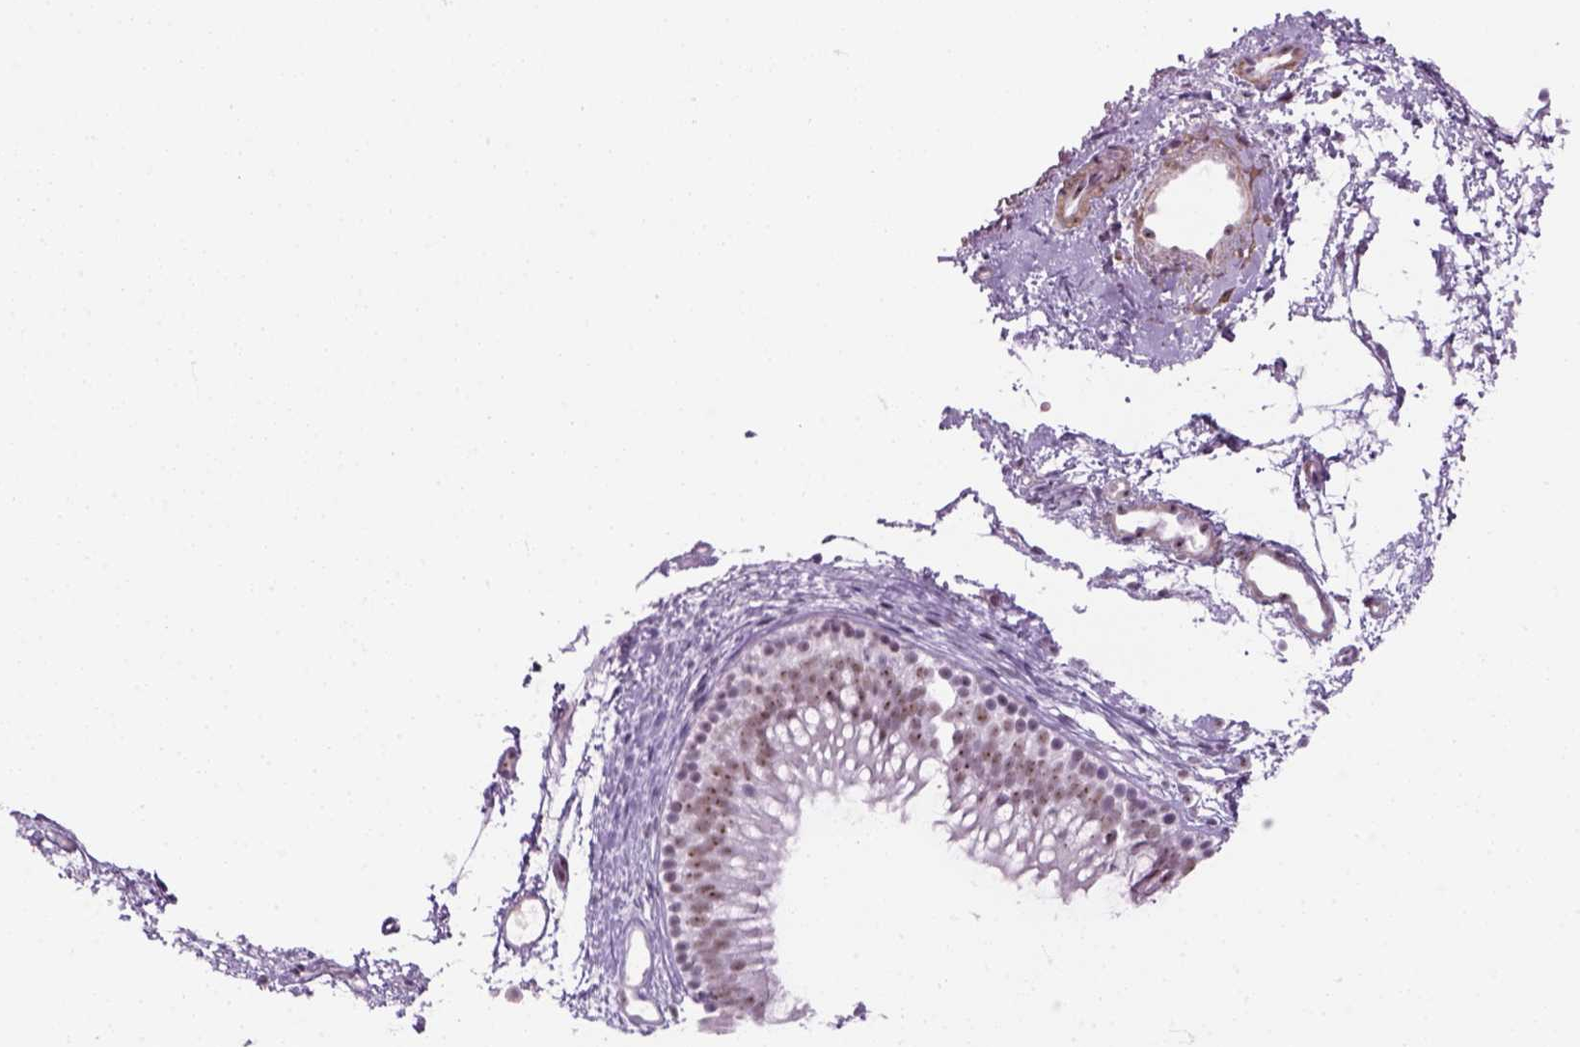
{"staining": {"intensity": "moderate", "quantity": ">75%", "location": "nuclear"}, "tissue": "nasopharynx", "cell_type": "Respiratory epithelial cells", "image_type": "normal", "snomed": [{"axis": "morphology", "description": "Normal tissue, NOS"}, {"axis": "topography", "description": "Nasopharynx"}], "caption": "The immunohistochemical stain shows moderate nuclear expression in respiratory epithelial cells of normal nasopharynx.", "gene": "ZNF865", "patient": {"sex": "male", "age": 58}}